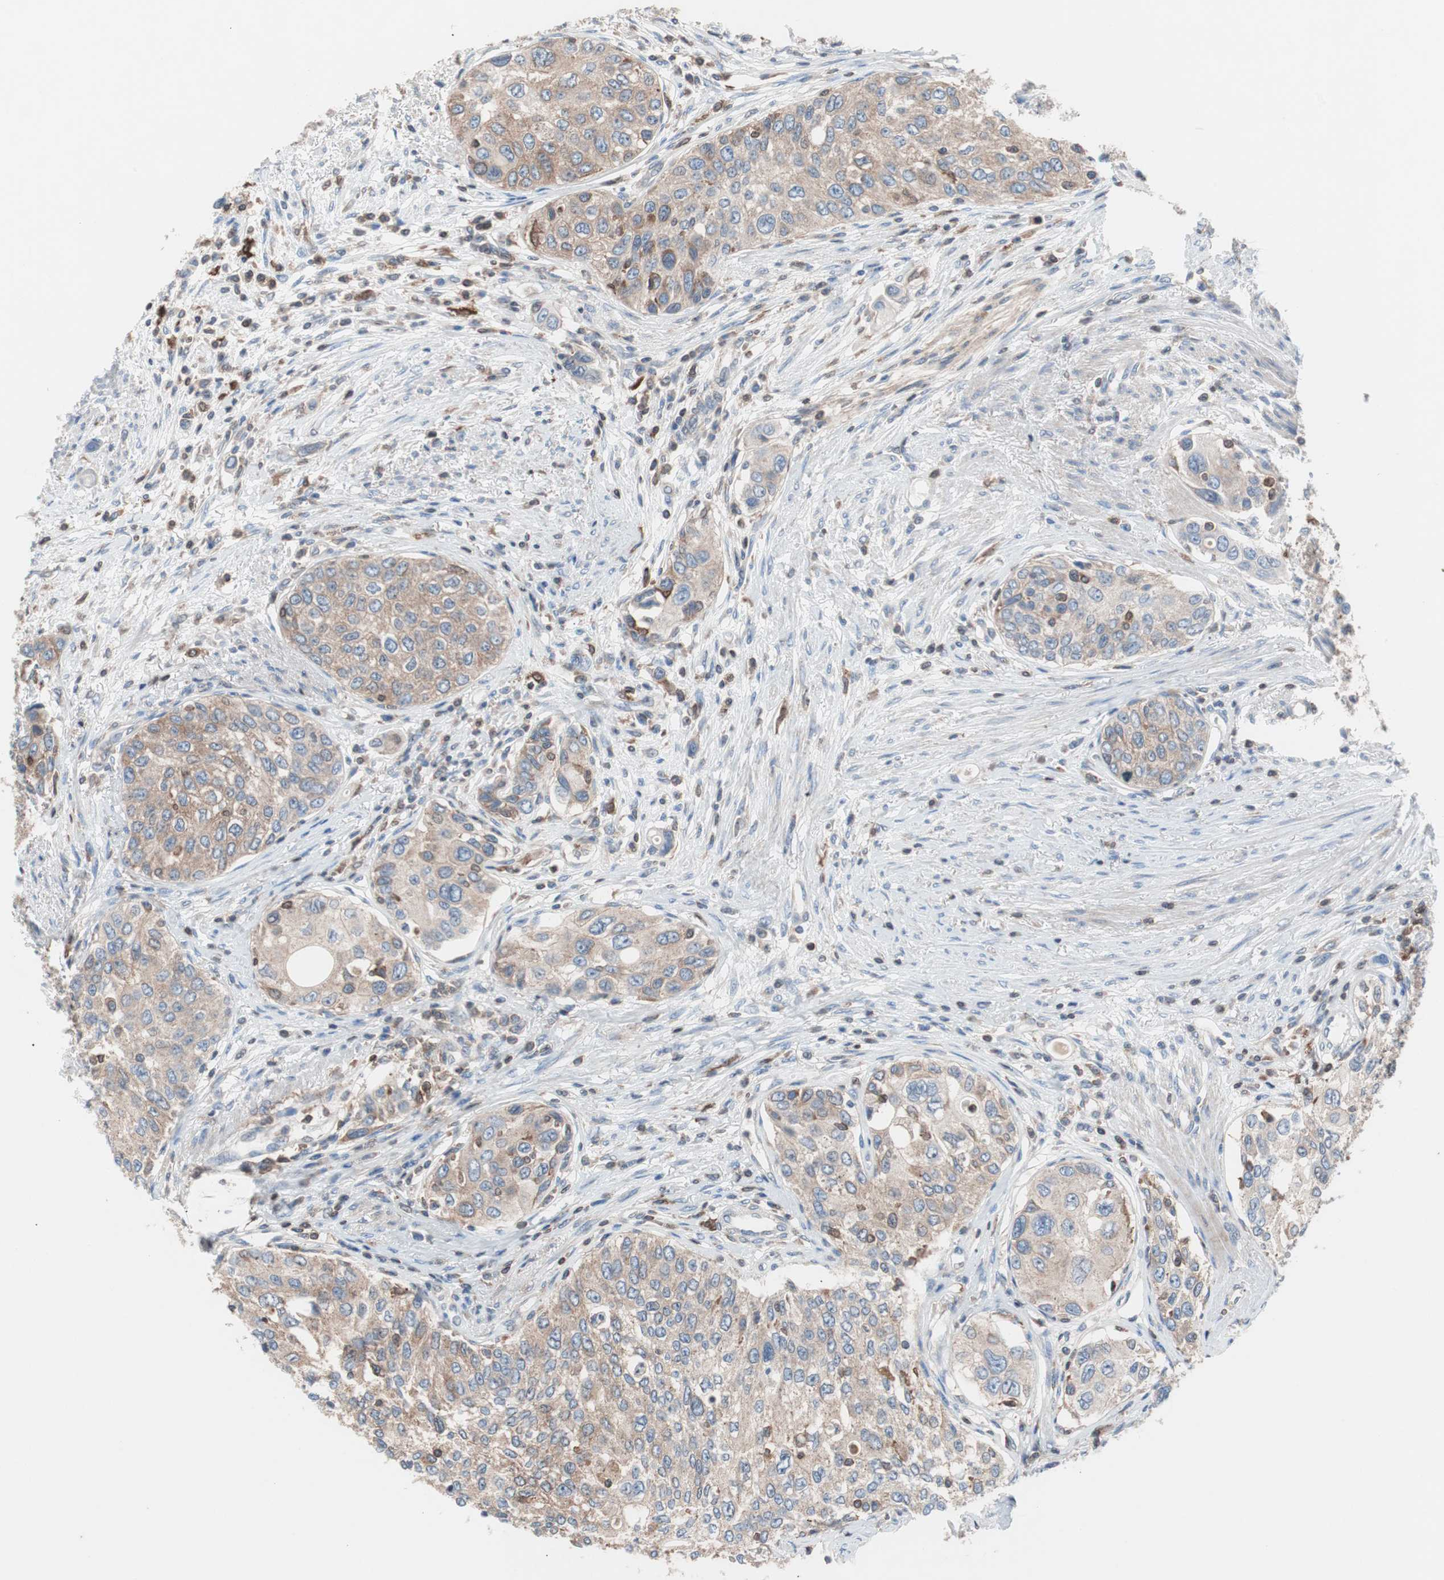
{"staining": {"intensity": "moderate", "quantity": ">75%", "location": "cytoplasmic/membranous"}, "tissue": "urothelial cancer", "cell_type": "Tumor cells", "image_type": "cancer", "snomed": [{"axis": "morphology", "description": "Urothelial carcinoma, High grade"}, {"axis": "topography", "description": "Urinary bladder"}], "caption": "Tumor cells demonstrate moderate cytoplasmic/membranous staining in about >75% of cells in high-grade urothelial carcinoma.", "gene": "PIK3R1", "patient": {"sex": "female", "age": 56}}